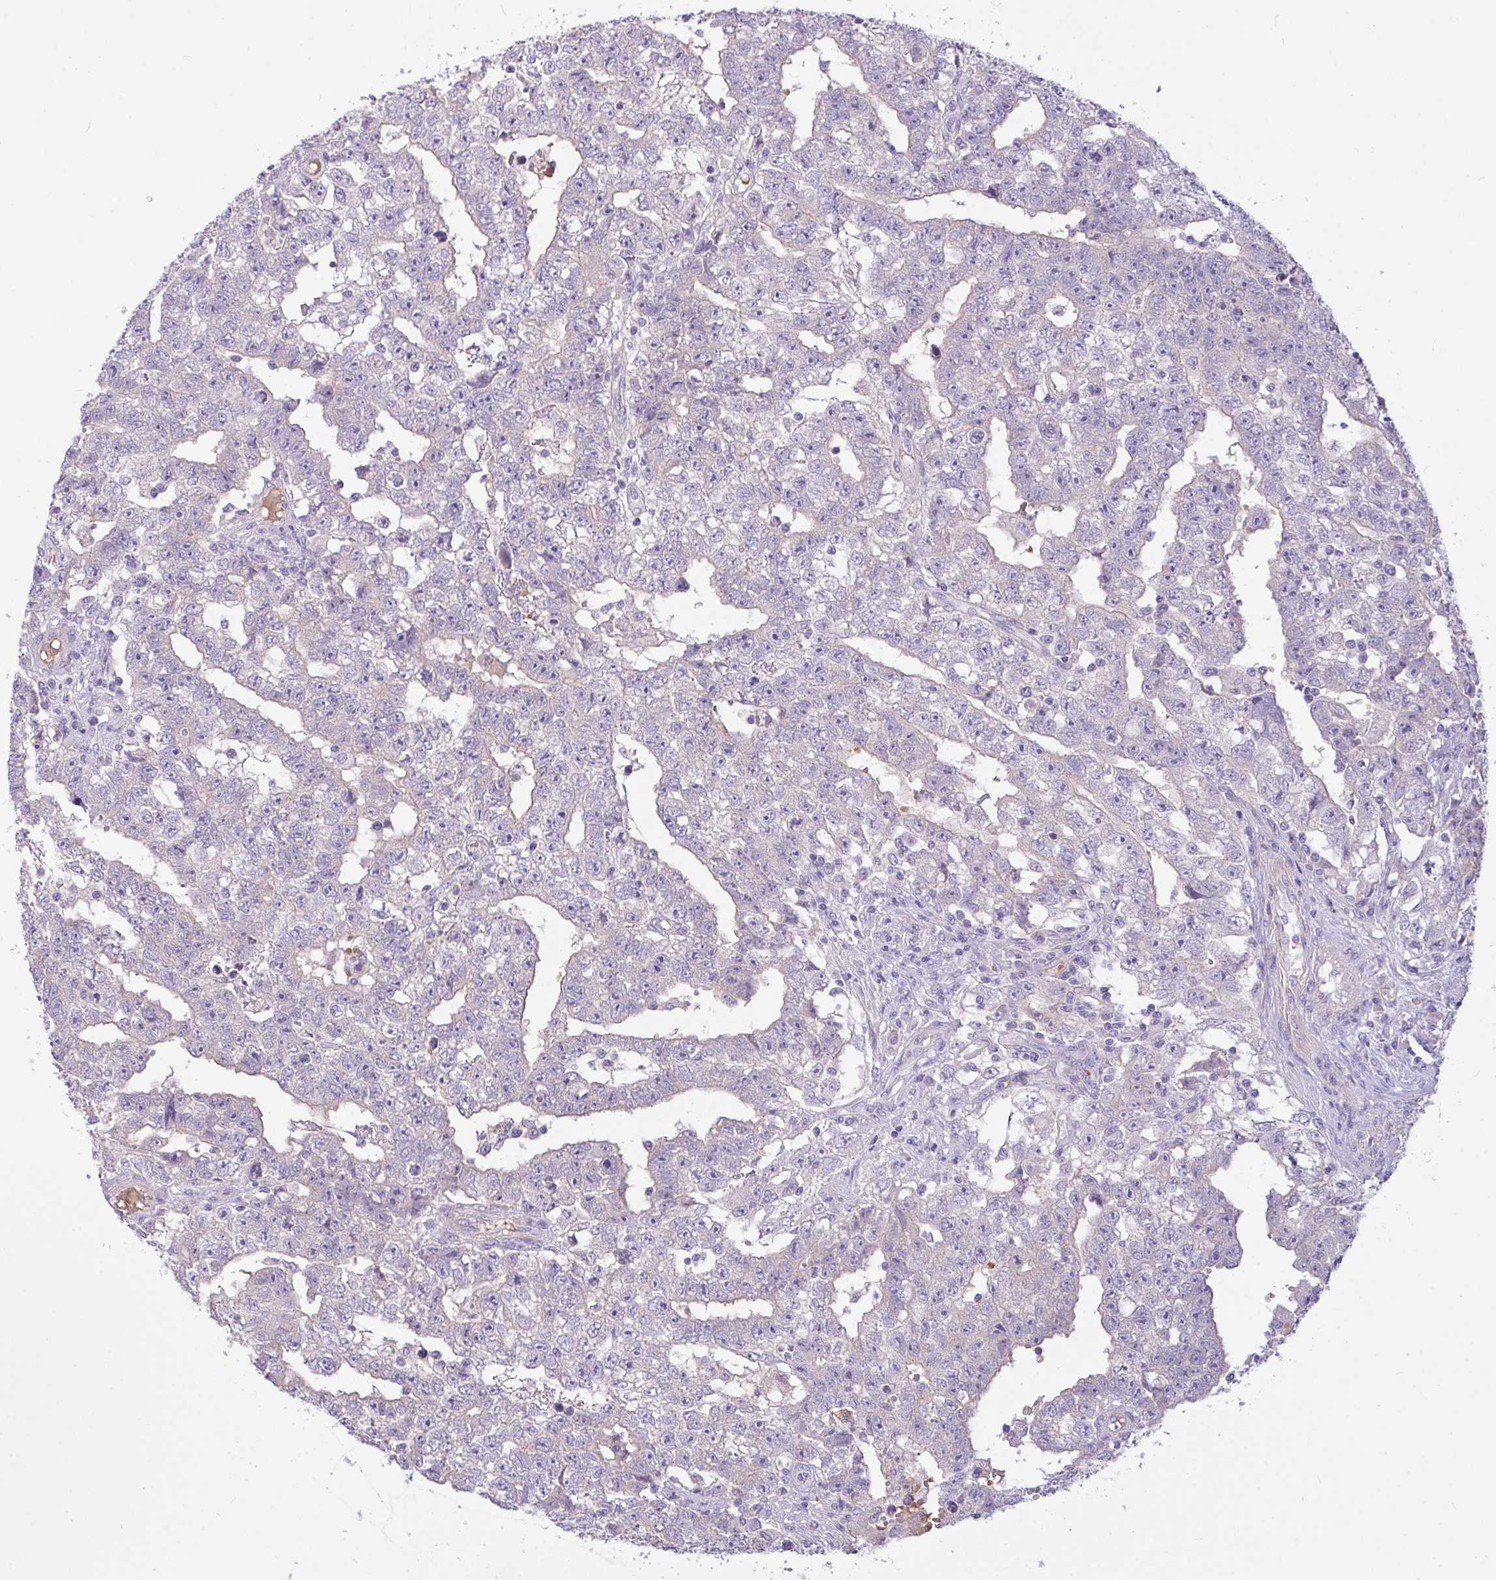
{"staining": {"intensity": "negative", "quantity": "none", "location": "none"}, "tissue": "testis cancer", "cell_type": "Tumor cells", "image_type": "cancer", "snomed": [{"axis": "morphology", "description": "Carcinoma, Embryonal, NOS"}, {"axis": "topography", "description": "Testis"}], "caption": "This image is of testis embryonal carcinoma stained with IHC to label a protein in brown with the nuclei are counter-stained blue. There is no staining in tumor cells.", "gene": "MOCS1", "patient": {"sex": "male", "age": 25}}